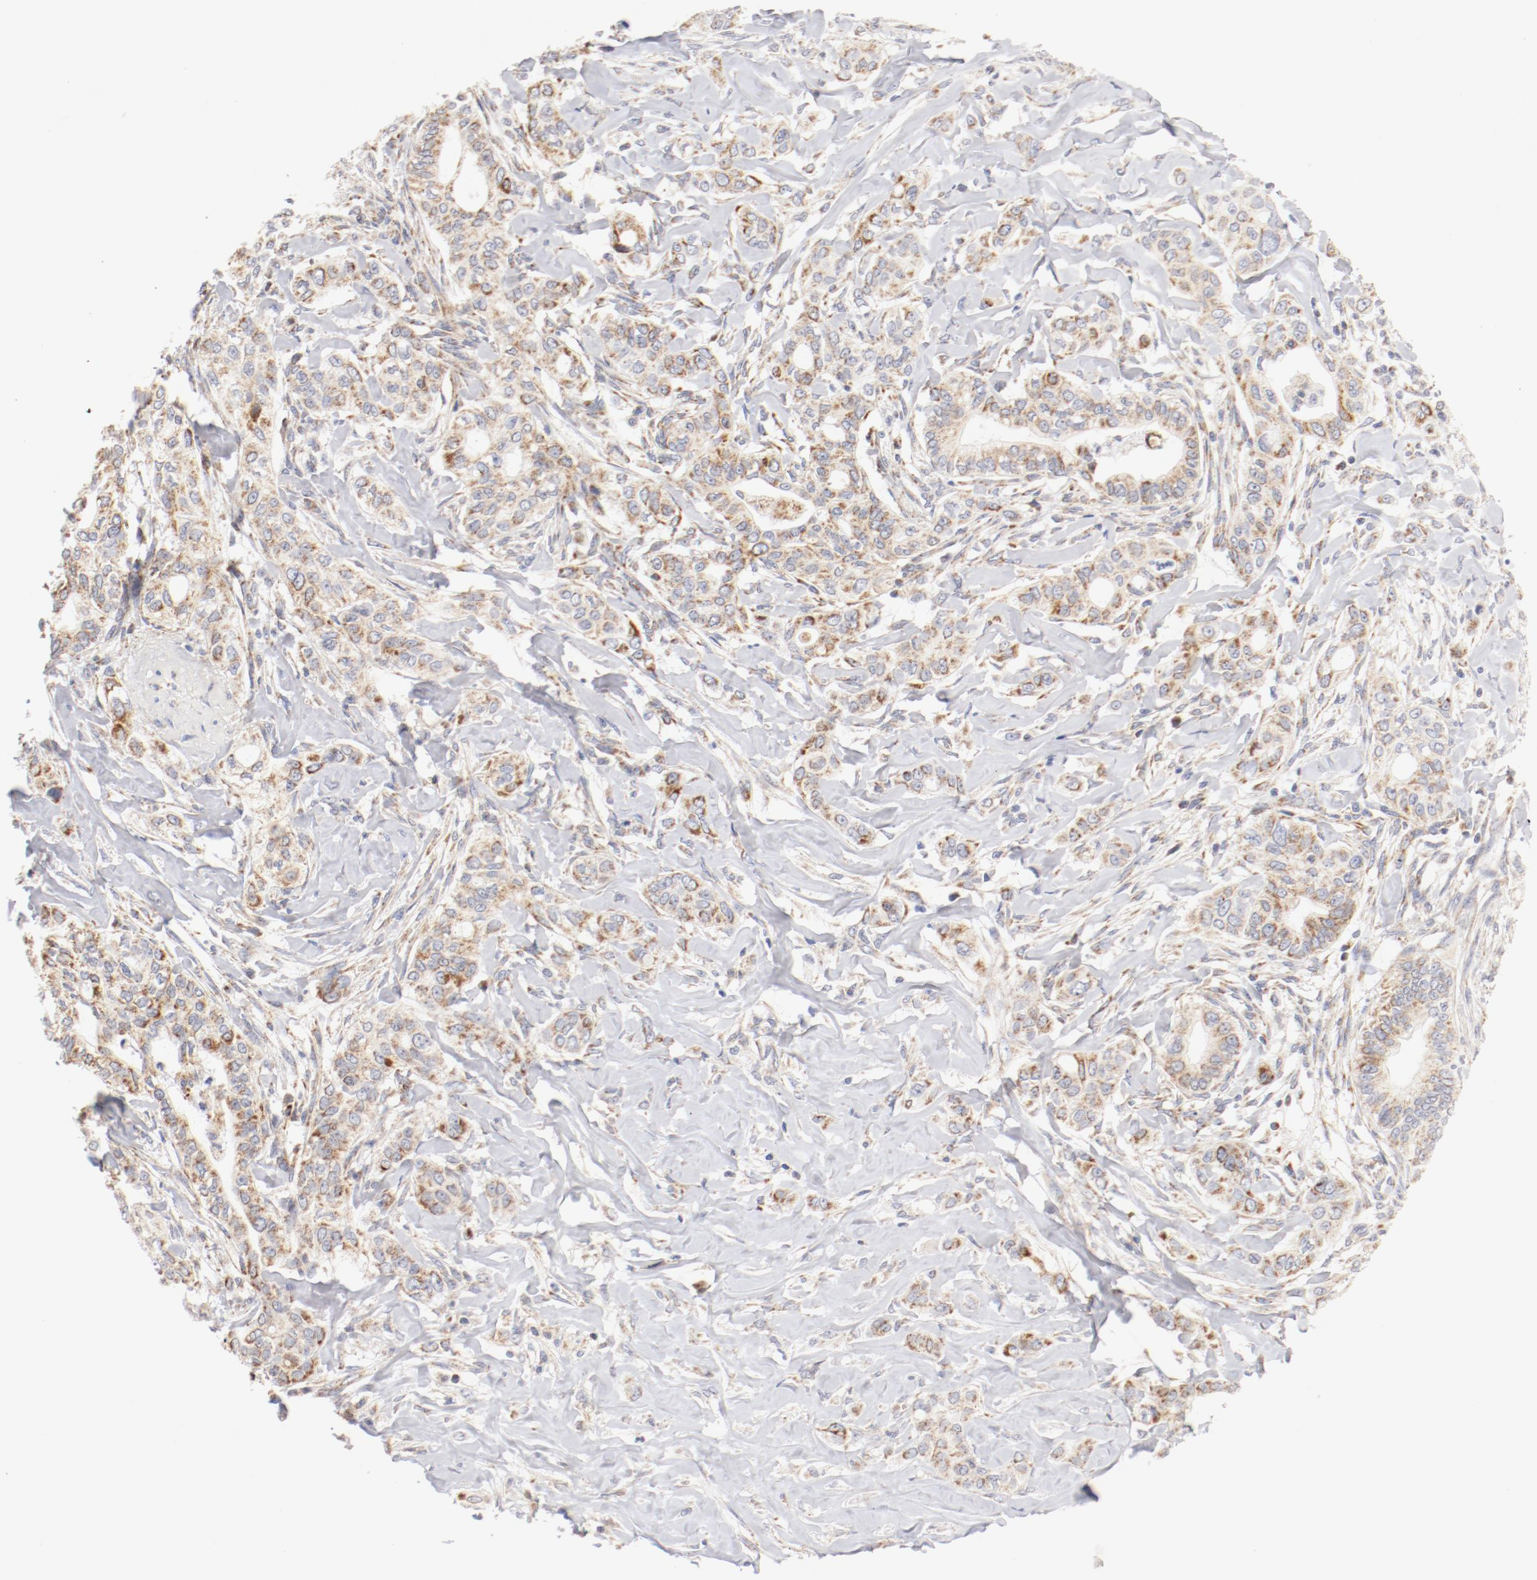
{"staining": {"intensity": "moderate", "quantity": ">75%", "location": "cytoplasmic/membranous"}, "tissue": "liver cancer", "cell_type": "Tumor cells", "image_type": "cancer", "snomed": [{"axis": "morphology", "description": "Cholangiocarcinoma"}, {"axis": "topography", "description": "Liver"}], "caption": "Liver cancer stained with a brown dye exhibits moderate cytoplasmic/membranous positive positivity in approximately >75% of tumor cells.", "gene": "MRPL58", "patient": {"sex": "female", "age": 67}}